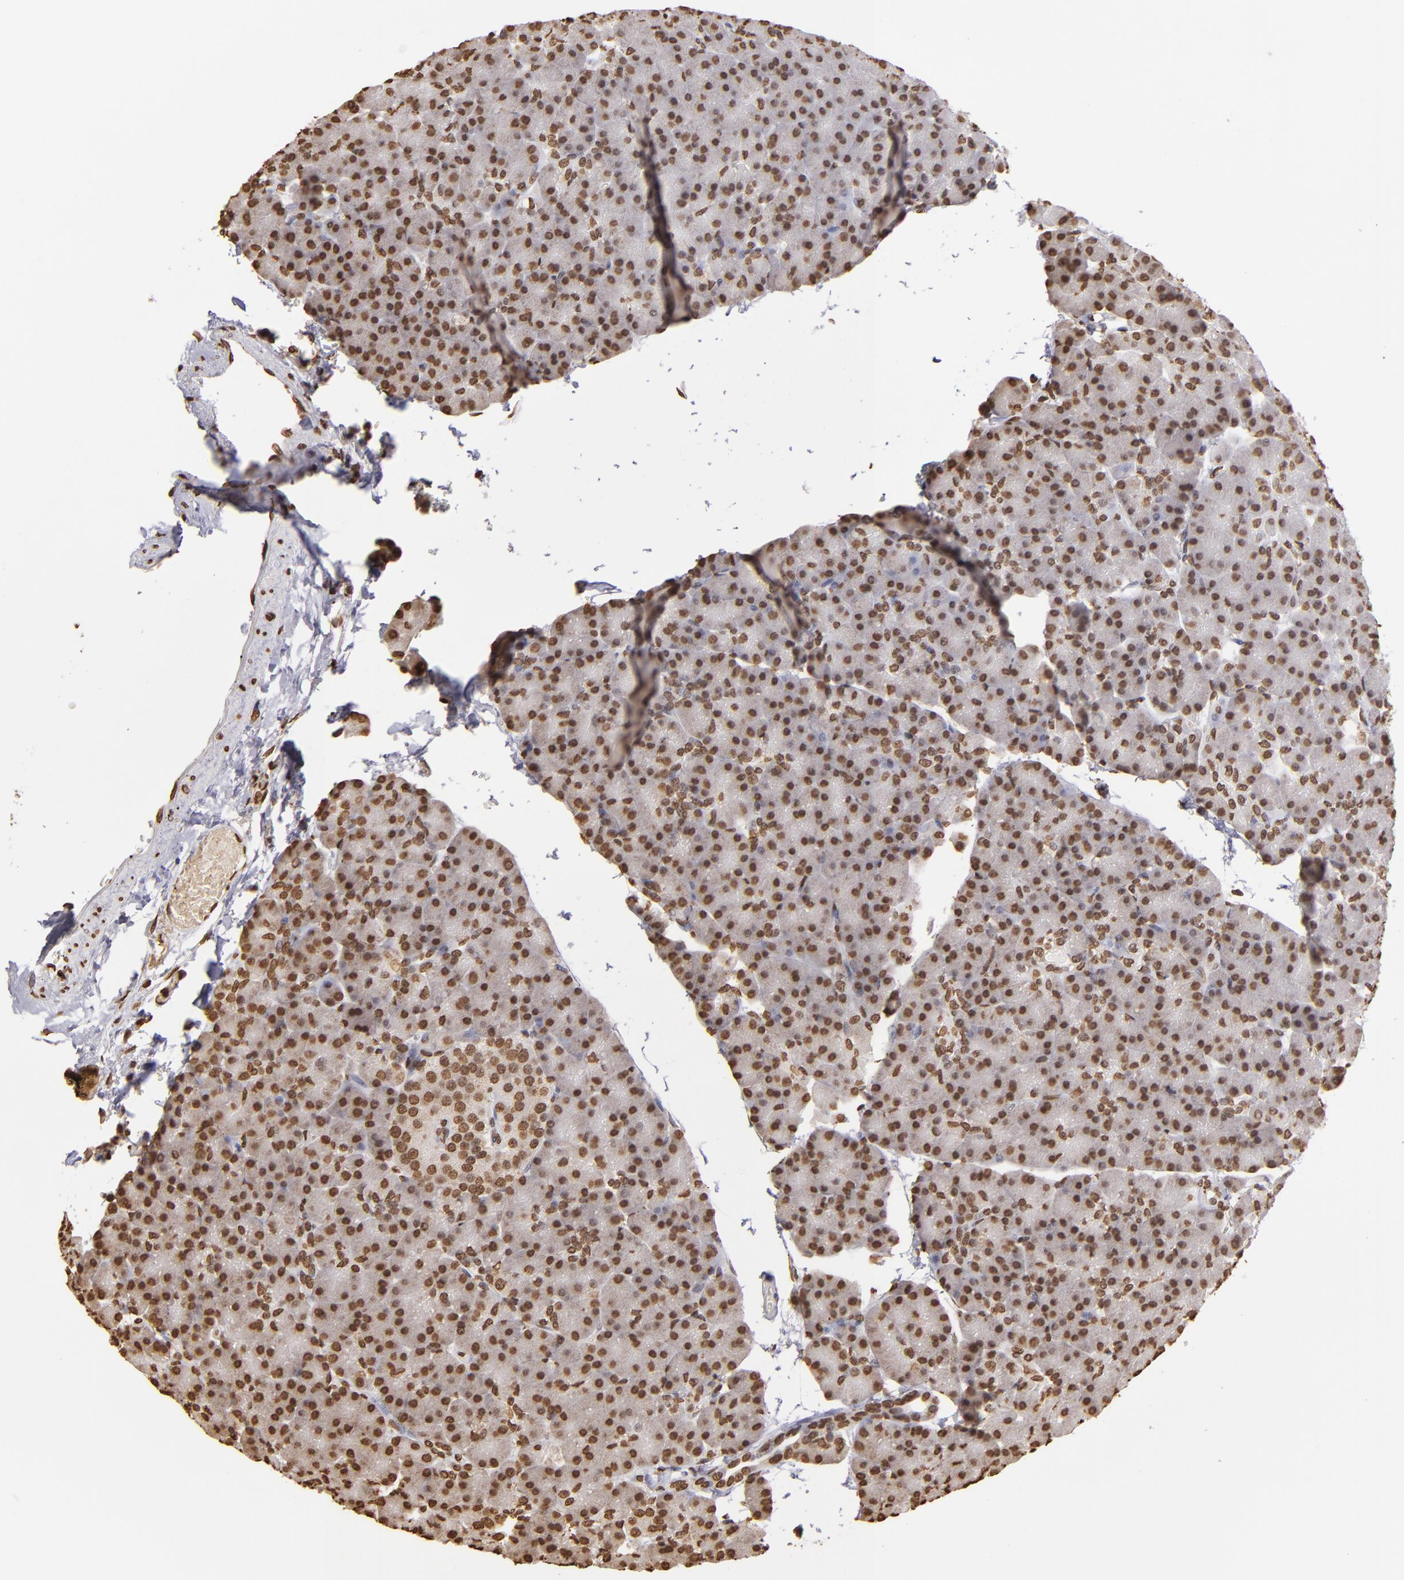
{"staining": {"intensity": "strong", "quantity": ">75%", "location": "nuclear"}, "tissue": "pancreas", "cell_type": "Exocrine glandular cells", "image_type": "normal", "snomed": [{"axis": "morphology", "description": "Normal tissue, NOS"}, {"axis": "topography", "description": "Pancreas"}], "caption": "Protein analysis of normal pancreas shows strong nuclear expression in about >75% of exocrine glandular cells. (brown staining indicates protein expression, while blue staining denotes nuclei).", "gene": "LBX1", "patient": {"sex": "female", "age": 43}}